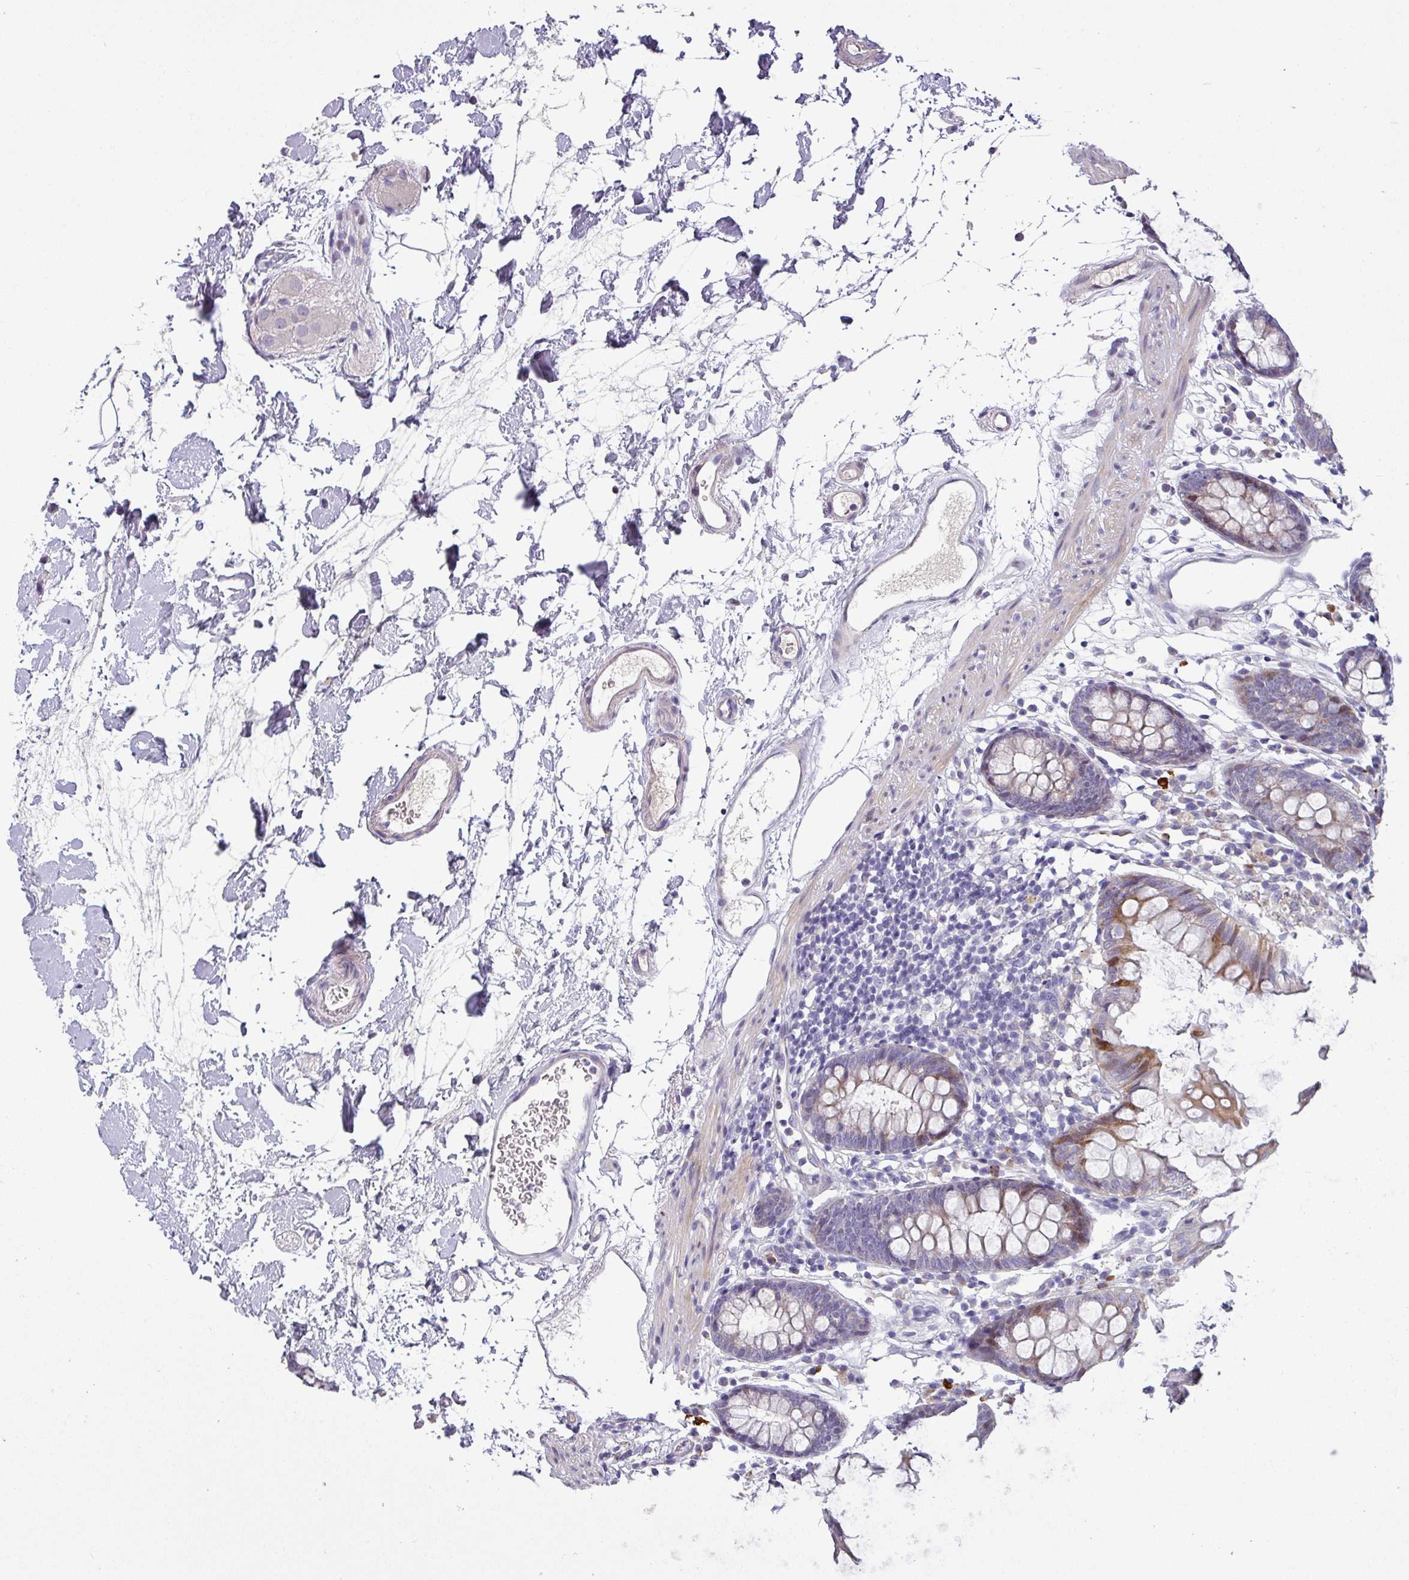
{"staining": {"intensity": "negative", "quantity": "none", "location": "none"}, "tissue": "colon", "cell_type": "Endothelial cells", "image_type": "normal", "snomed": [{"axis": "morphology", "description": "Normal tissue, NOS"}, {"axis": "topography", "description": "Colon"}], "caption": "Immunohistochemistry (IHC) photomicrograph of normal colon stained for a protein (brown), which displays no staining in endothelial cells.", "gene": "KLHL3", "patient": {"sex": "female", "age": 84}}